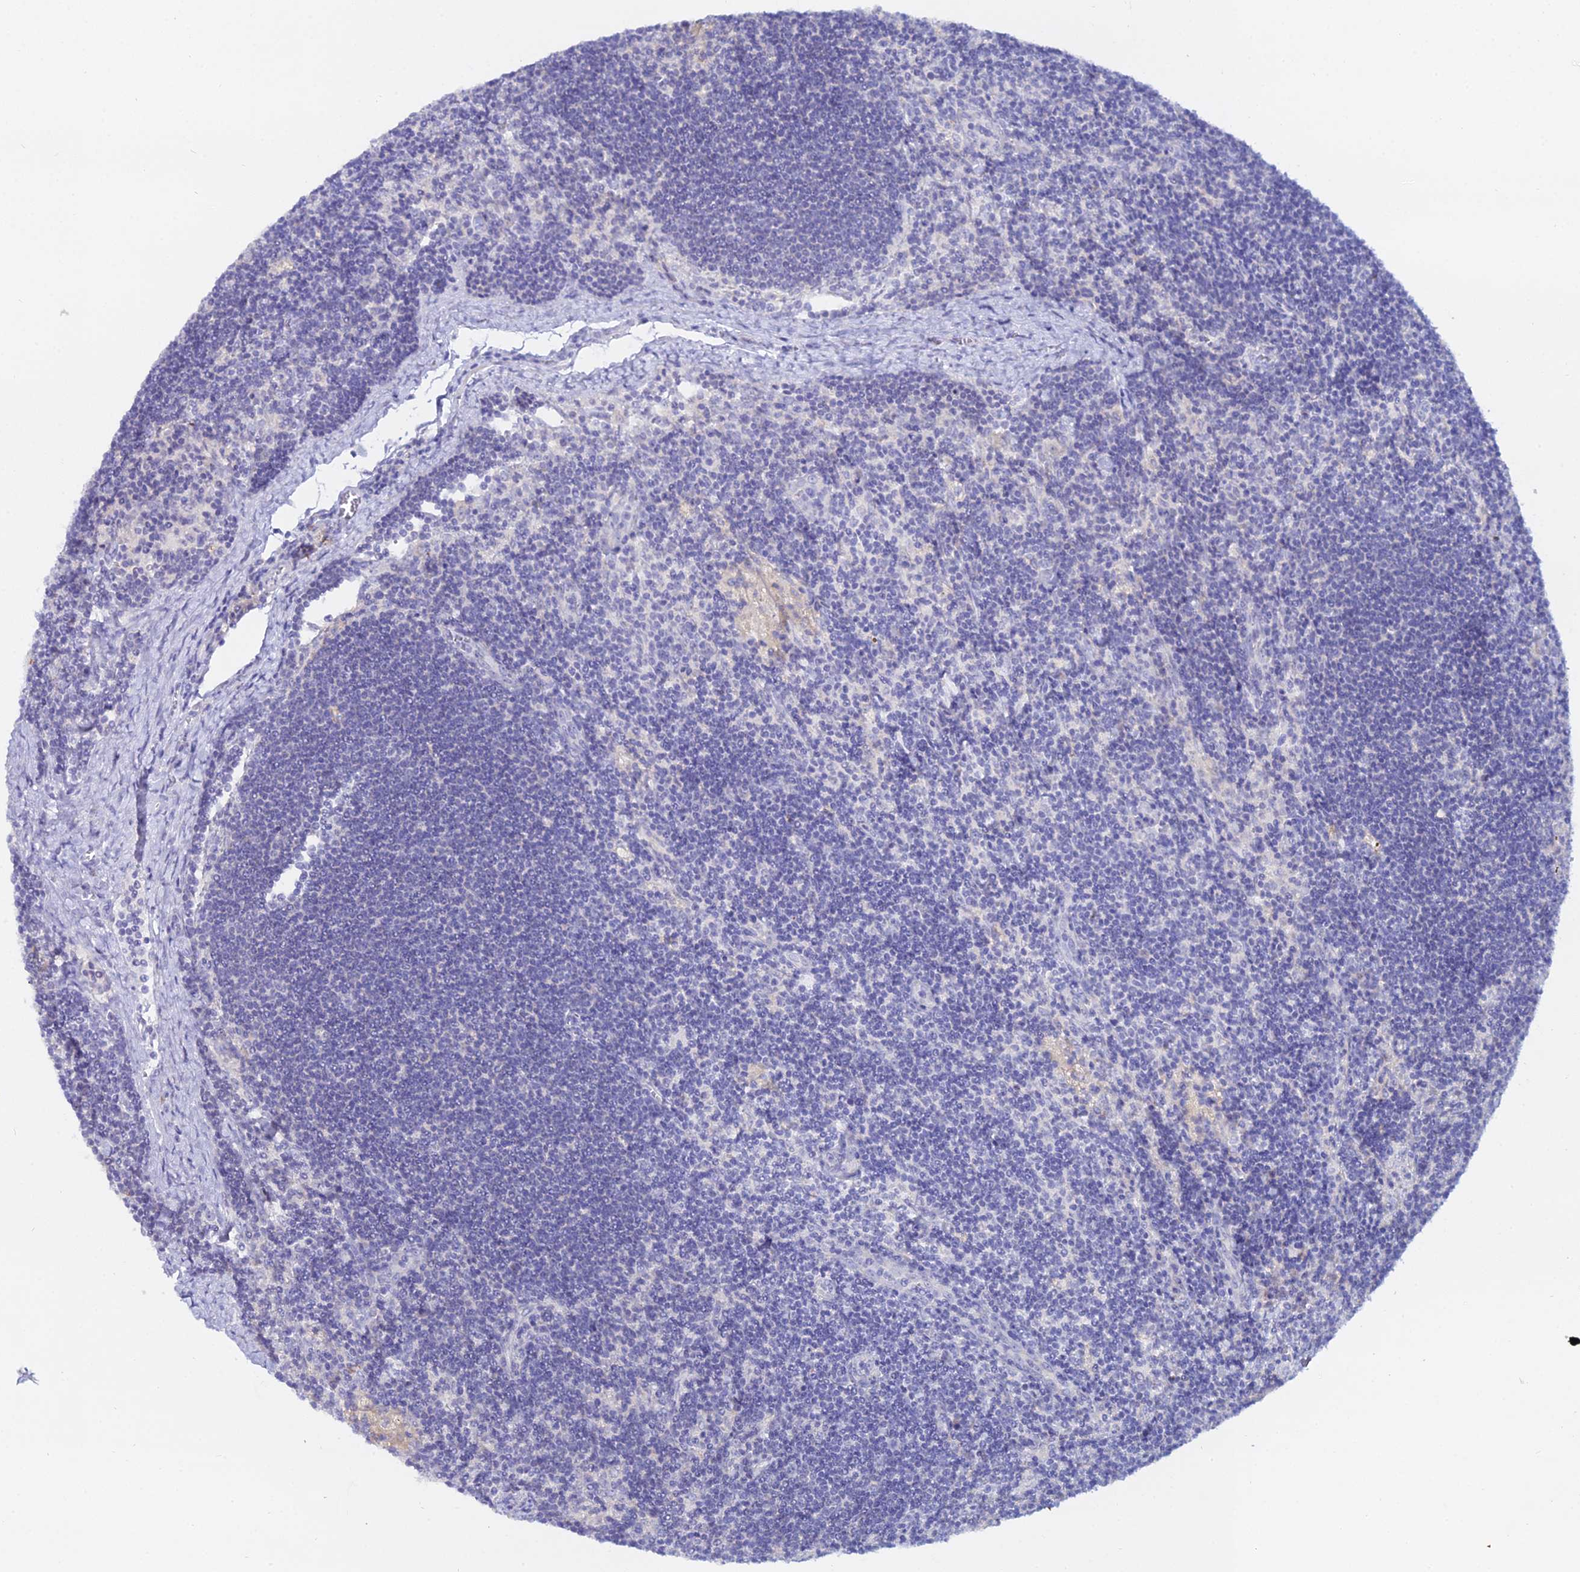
{"staining": {"intensity": "negative", "quantity": "none", "location": "none"}, "tissue": "lymph node", "cell_type": "Non-germinal center cells", "image_type": "normal", "snomed": [{"axis": "morphology", "description": "Normal tissue, NOS"}, {"axis": "topography", "description": "Lymph node"}], "caption": "Lymph node stained for a protein using IHC displays no positivity non-germinal center cells.", "gene": "DHX34", "patient": {"sex": "male", "age": 24}}